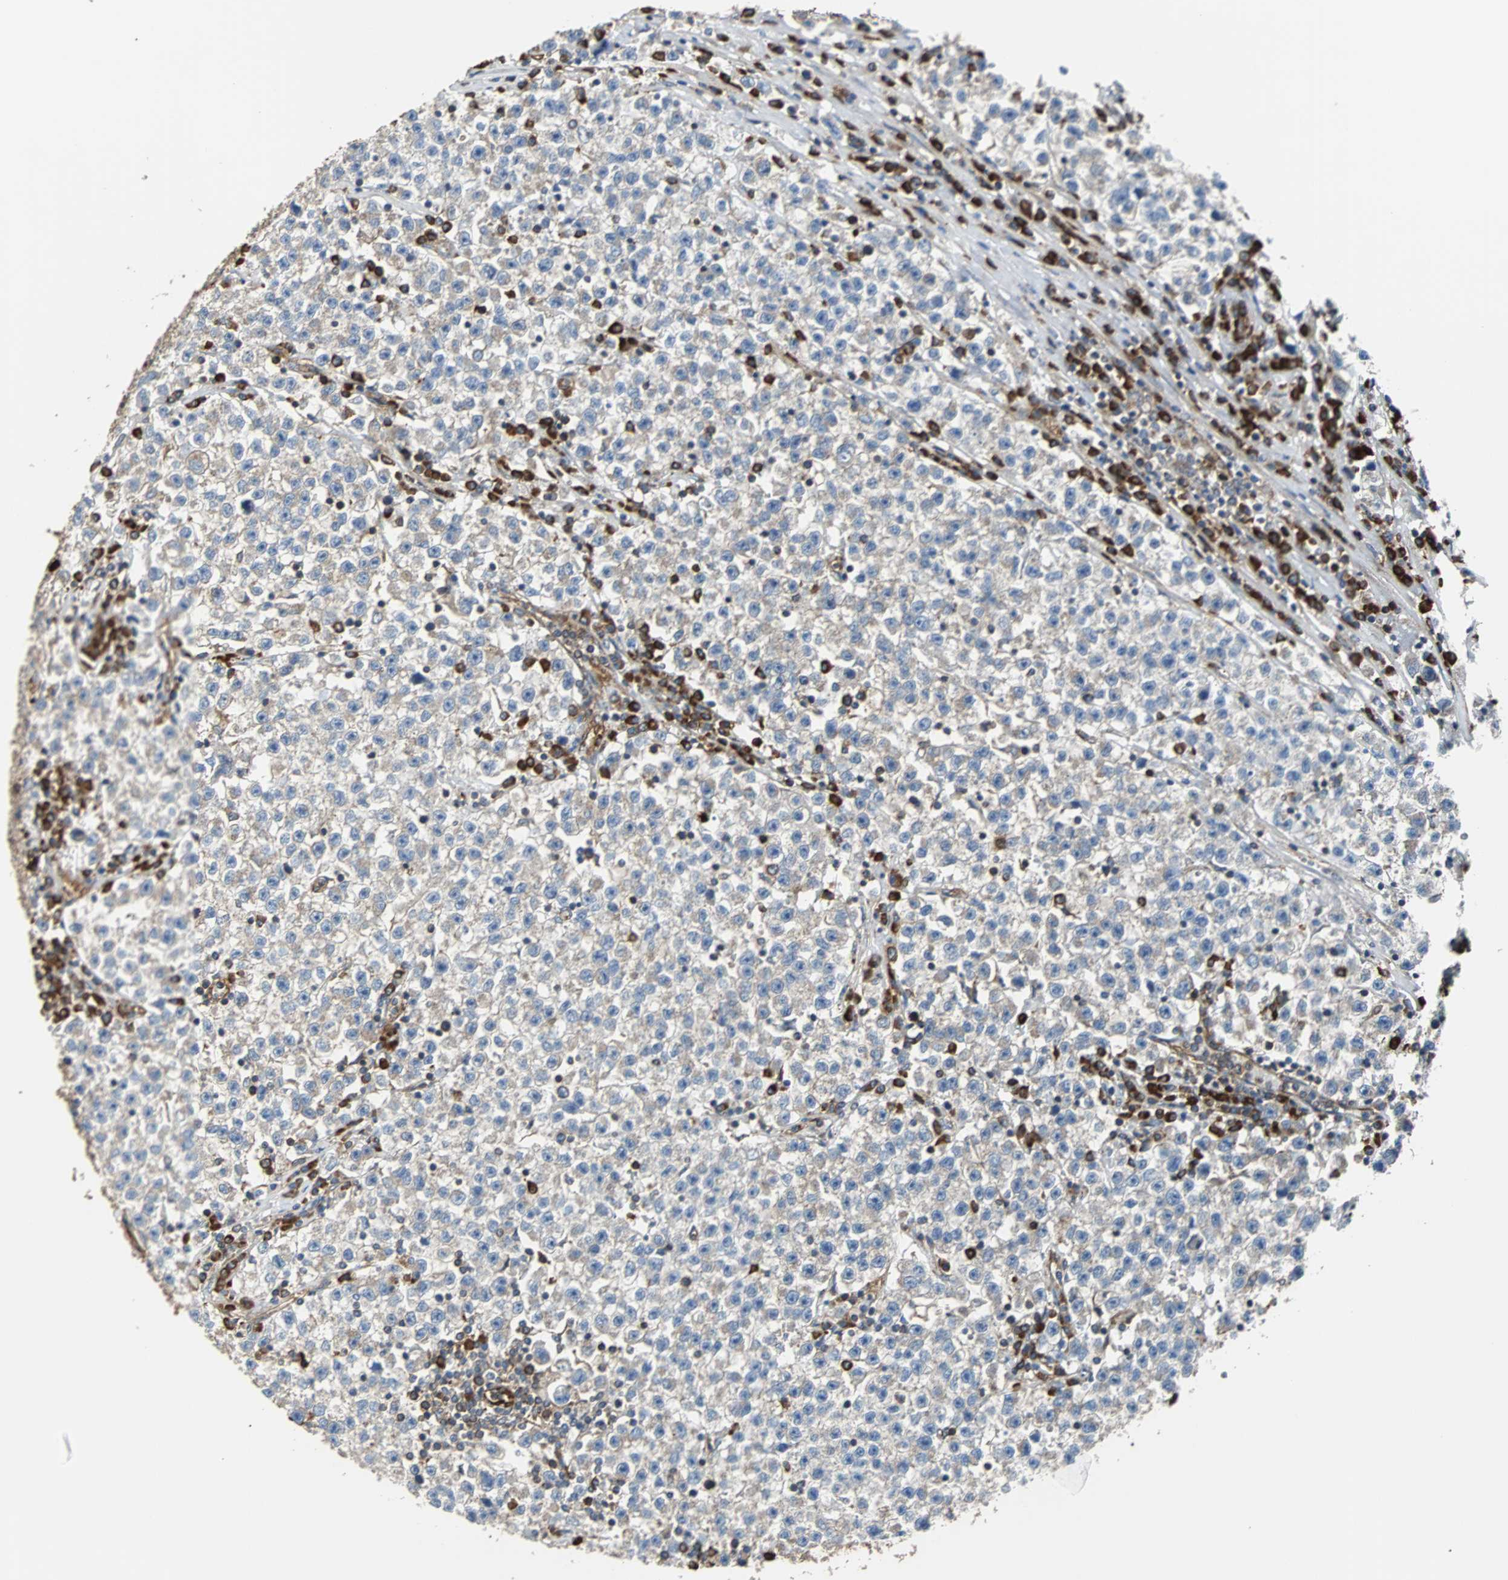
{"staining": {"intensity": "weak", "quantity": ">75%", "location": "cytoplasmic/membranous"}, "tissue": "testis cancer", "cell_type": "Tumor cells", "image_type": "cancer", "snomed": [{"axis": "morphology", "description": "Seminoma, NOS"}, {"axis": "topography", "description": "Testis"}], "caption": "Seminoma (testis) tissue reveals weak cytoplasmic/membranous expression in about >75% of tumor cells", "gene": "PLCG2", "patient": {"sex": "male", "age": 22}}